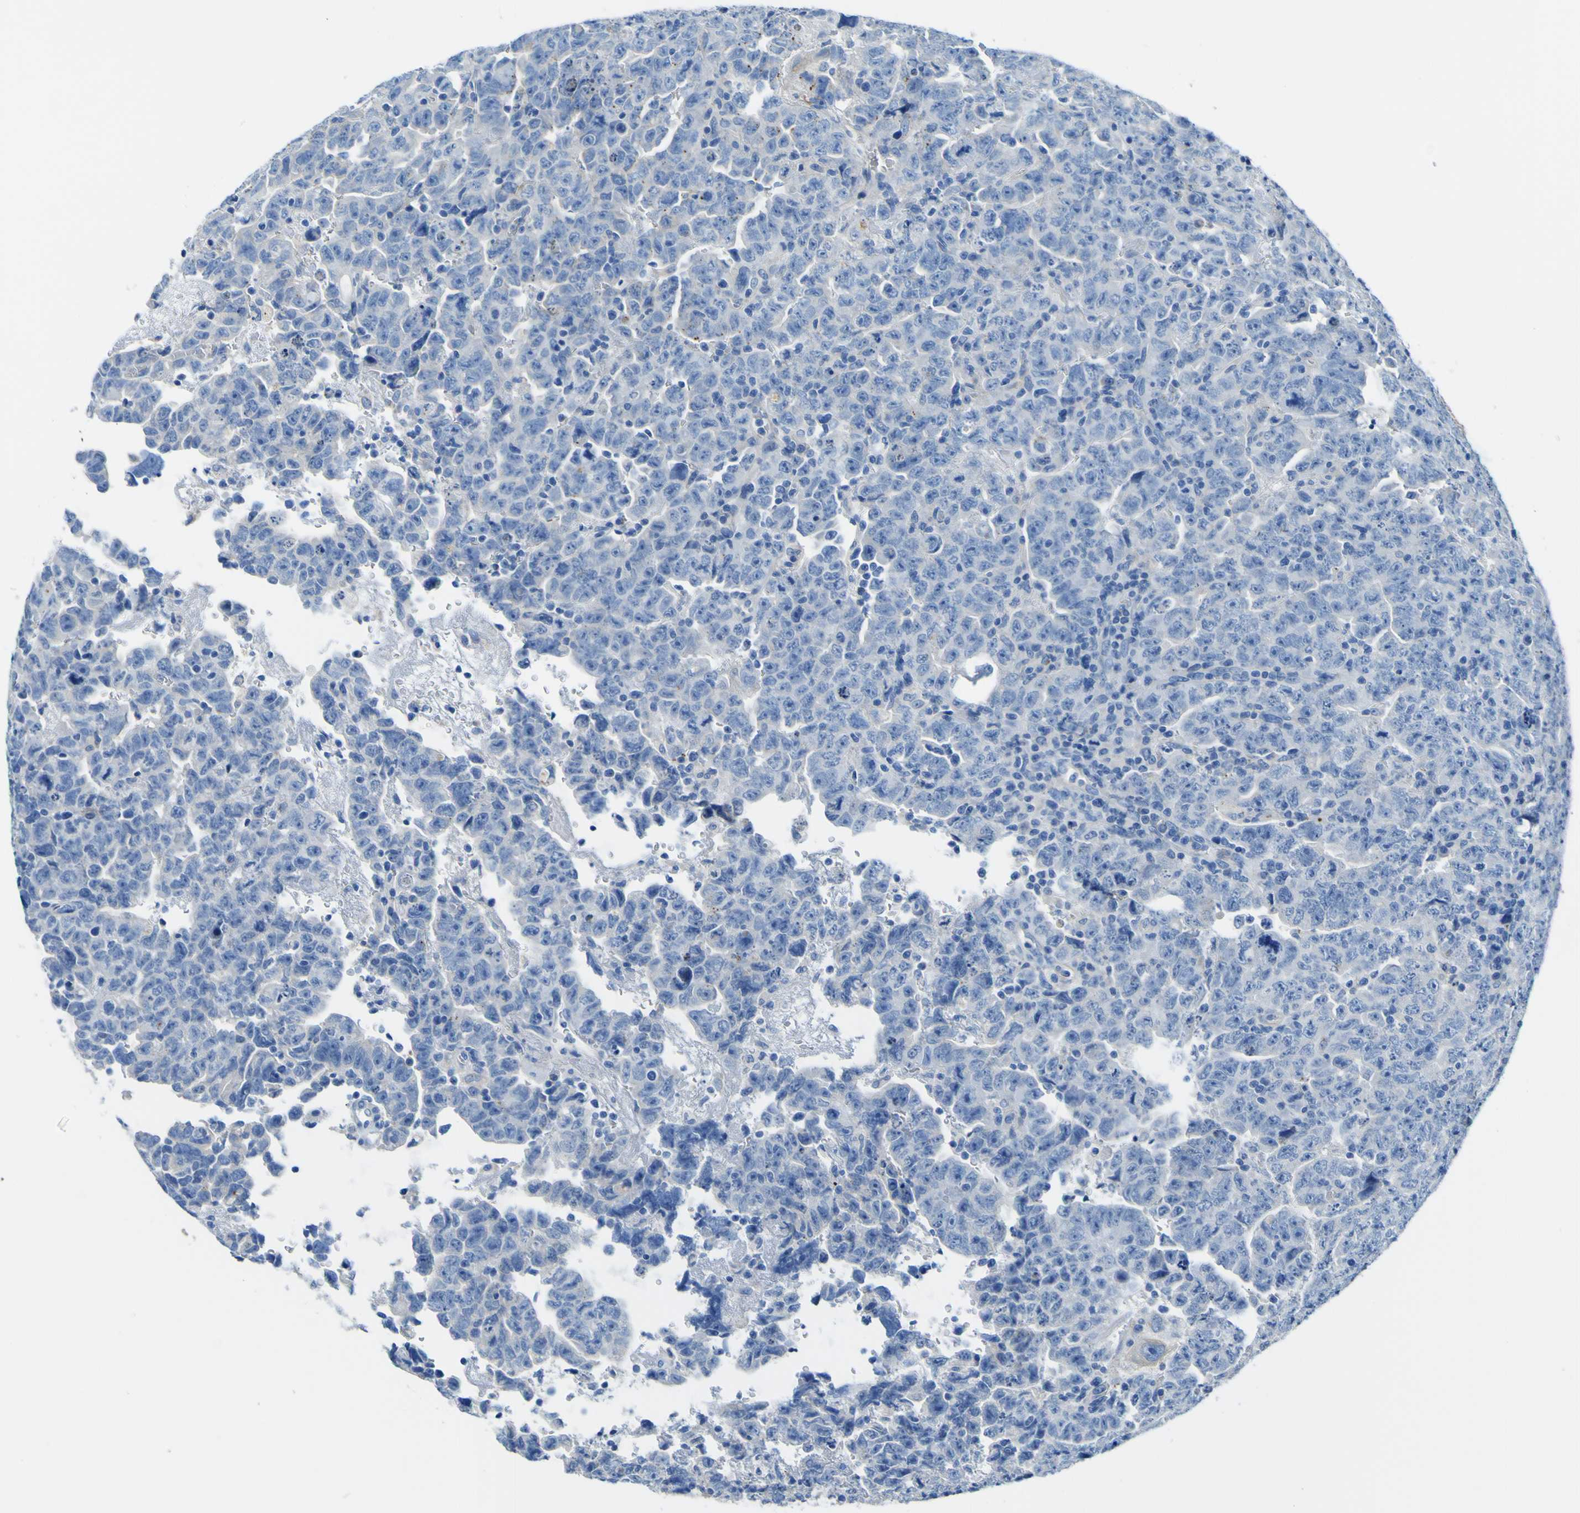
{"staining": {"intensity": "negative", "quantity": "none", "location": "none"}, "tissue": "testis cancer", "cell_type": "Tumor cells", "image_type": "cancer", "snomed": [{"axis": "morphology", "description": "Carcinoma, Embryonal, NOS"}, {"axis": "topography", "description": "Testis"}], "caption": "Embryonal carcinoma (testis) stained for a protein using IHC demonstrates no positivity tumor cells.", "gene": "ADGRA2", "patient": {"sex": "male", "age": 28}}